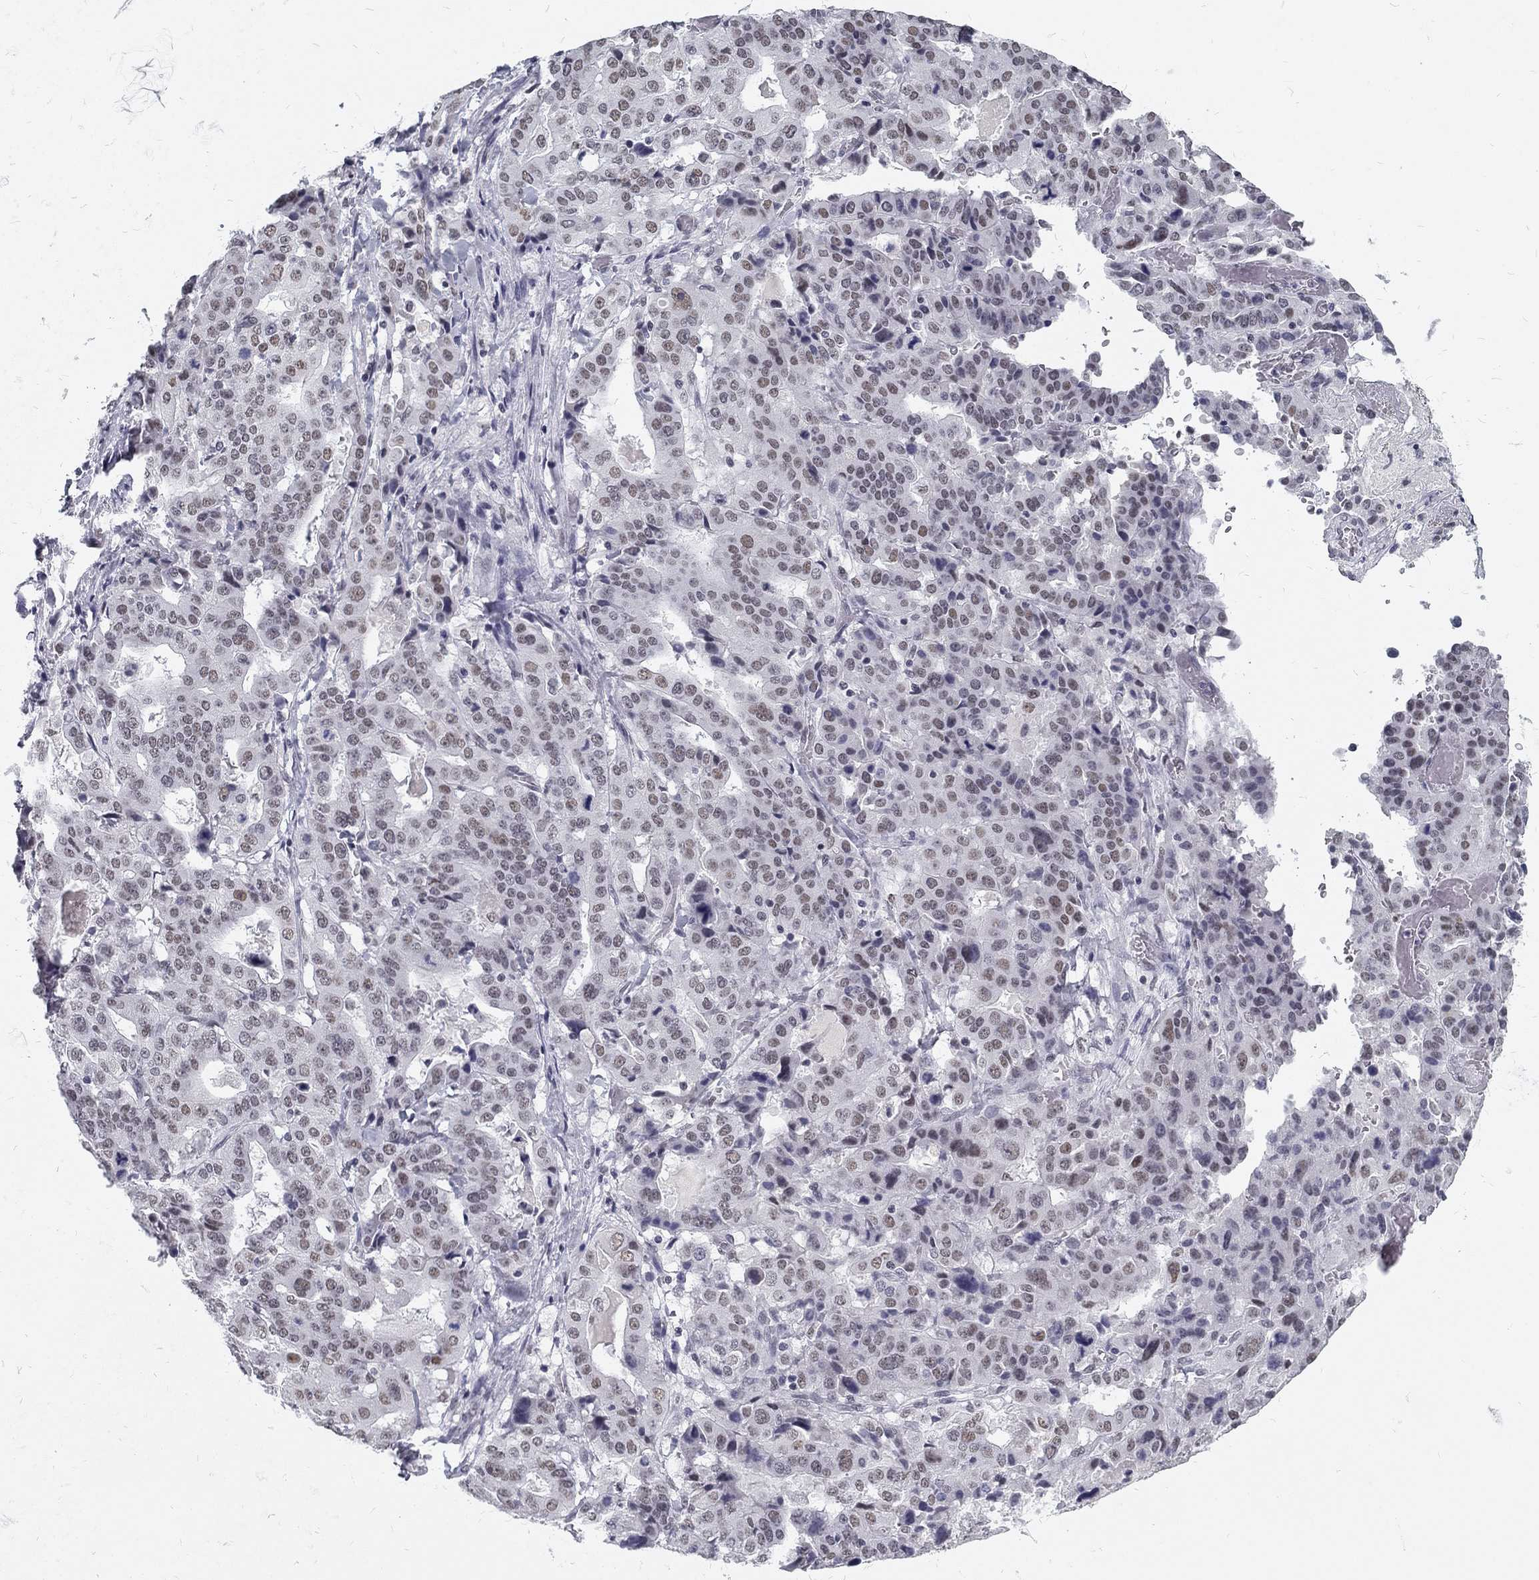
{"staining": {"intensity": "weak", "quantity": "25%-75%", "location": "nuclear"}, "tissue": "stomach cancer", "cell_type": "Tumor cells", "image_type": "cancer", "snomed": [{"axis": "morphology", "description": "Adenocarcinoma, NOS"}, {"axis": "topography", "description": "Stomach"}], "caption": "Weak nuclear staining is appreciated in approximately 25%-75% of tumor cells in stomach cancer (adenocarcinoma).", "gene": "SNORC", "patient": {"sex": "male", "age": 48}}